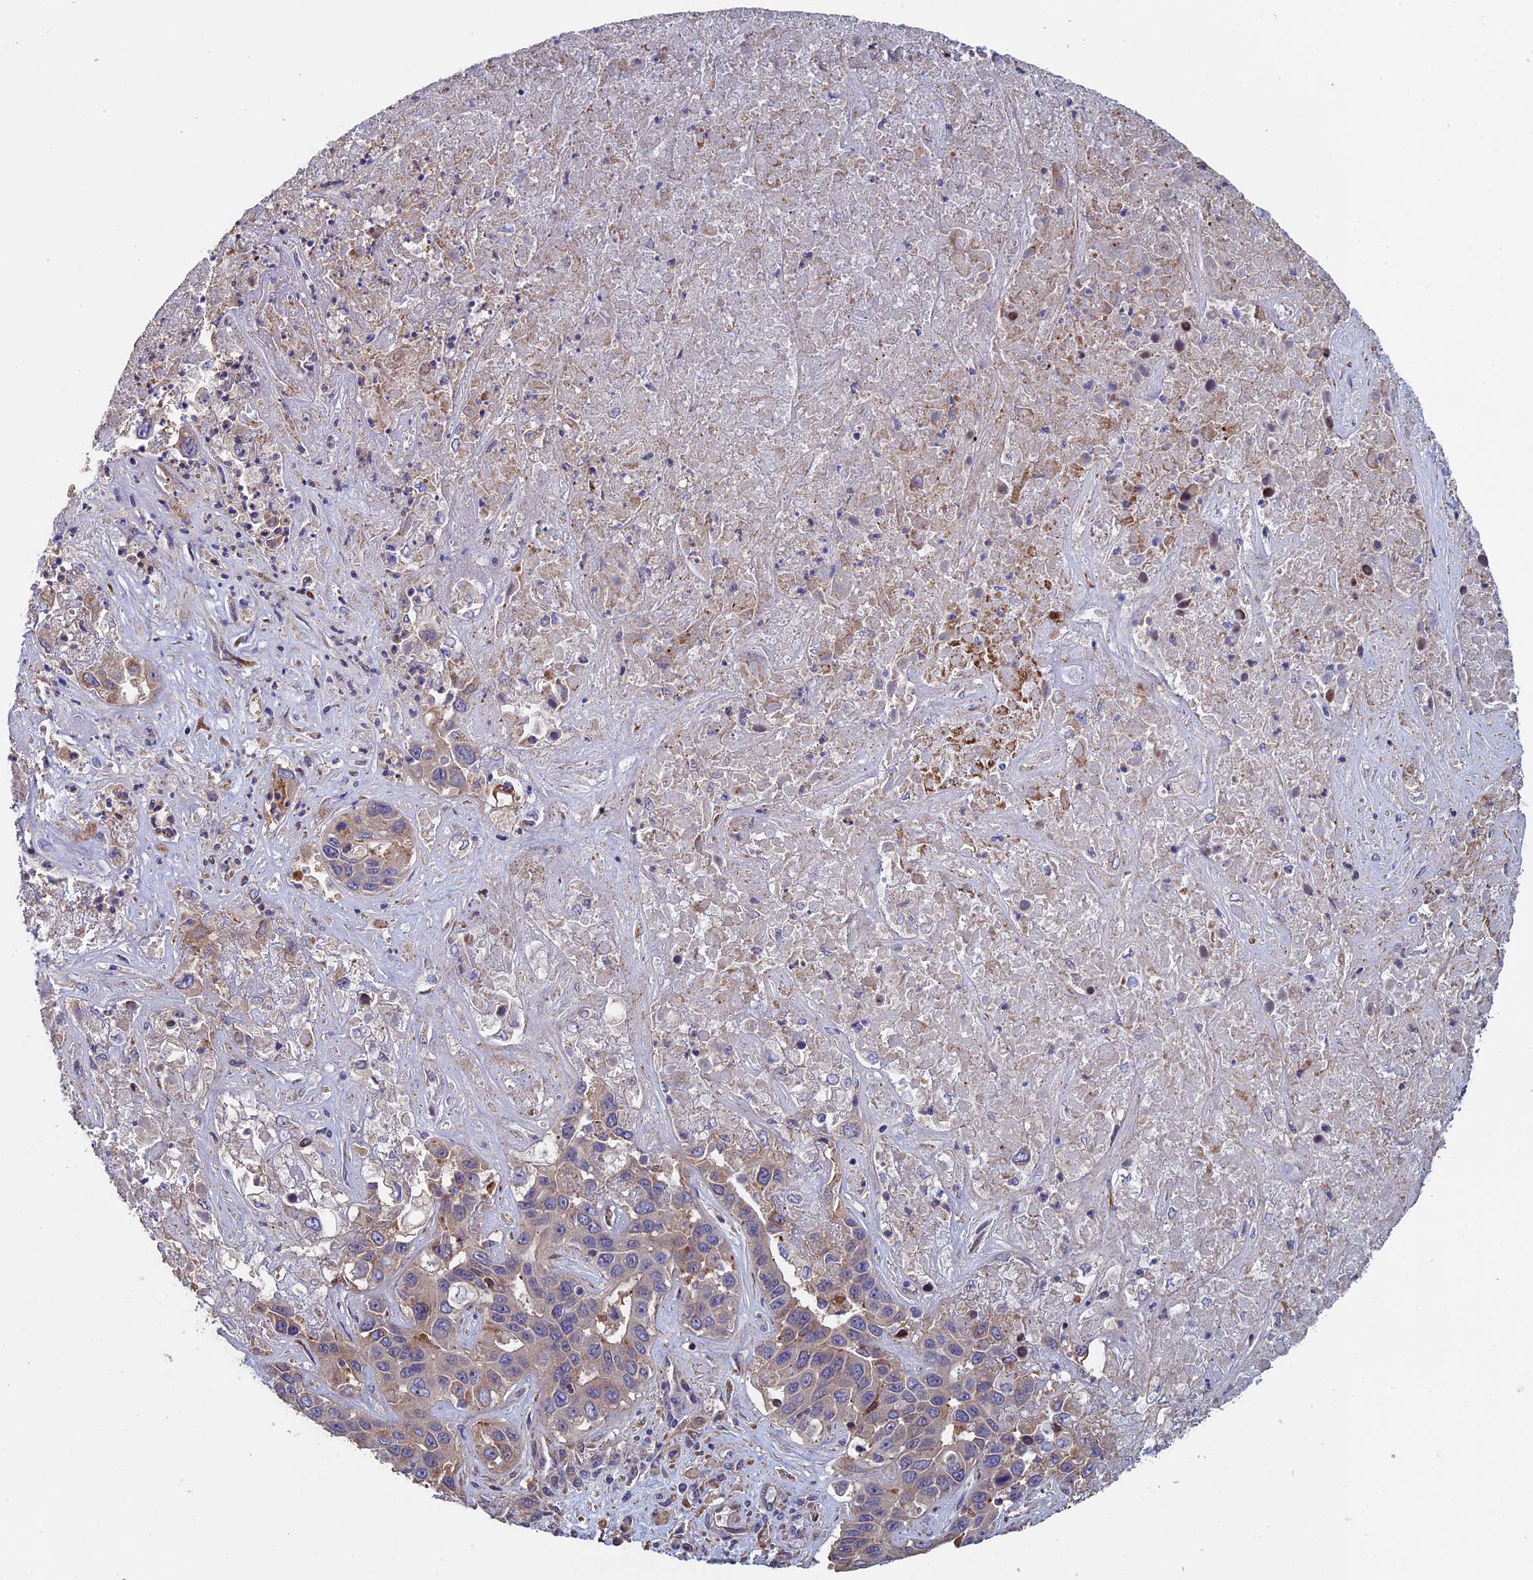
{"staining": {"intensity": "weak", "quantity": "<25%", "location": "cytoplasmic/membranous"}, "tissue": "liver cancer", "cell_type": "Tumor cells", "image_type": "cancer", "snomed": [{"axis": "morphology", "description": "Cholangiocarcinoma"}, {"axis": "topography", "description": "Liver"}], "caption": "Immunohistochemistry (IHC) of liver cancer exhibits no expression in tumor cells. (DAB (3,3'-diaminobenzidine) immunohistochemistry with hematoxylin counter stain).", "gene": "LCMT1", "patient": {"sex": "female", "age": 52}}